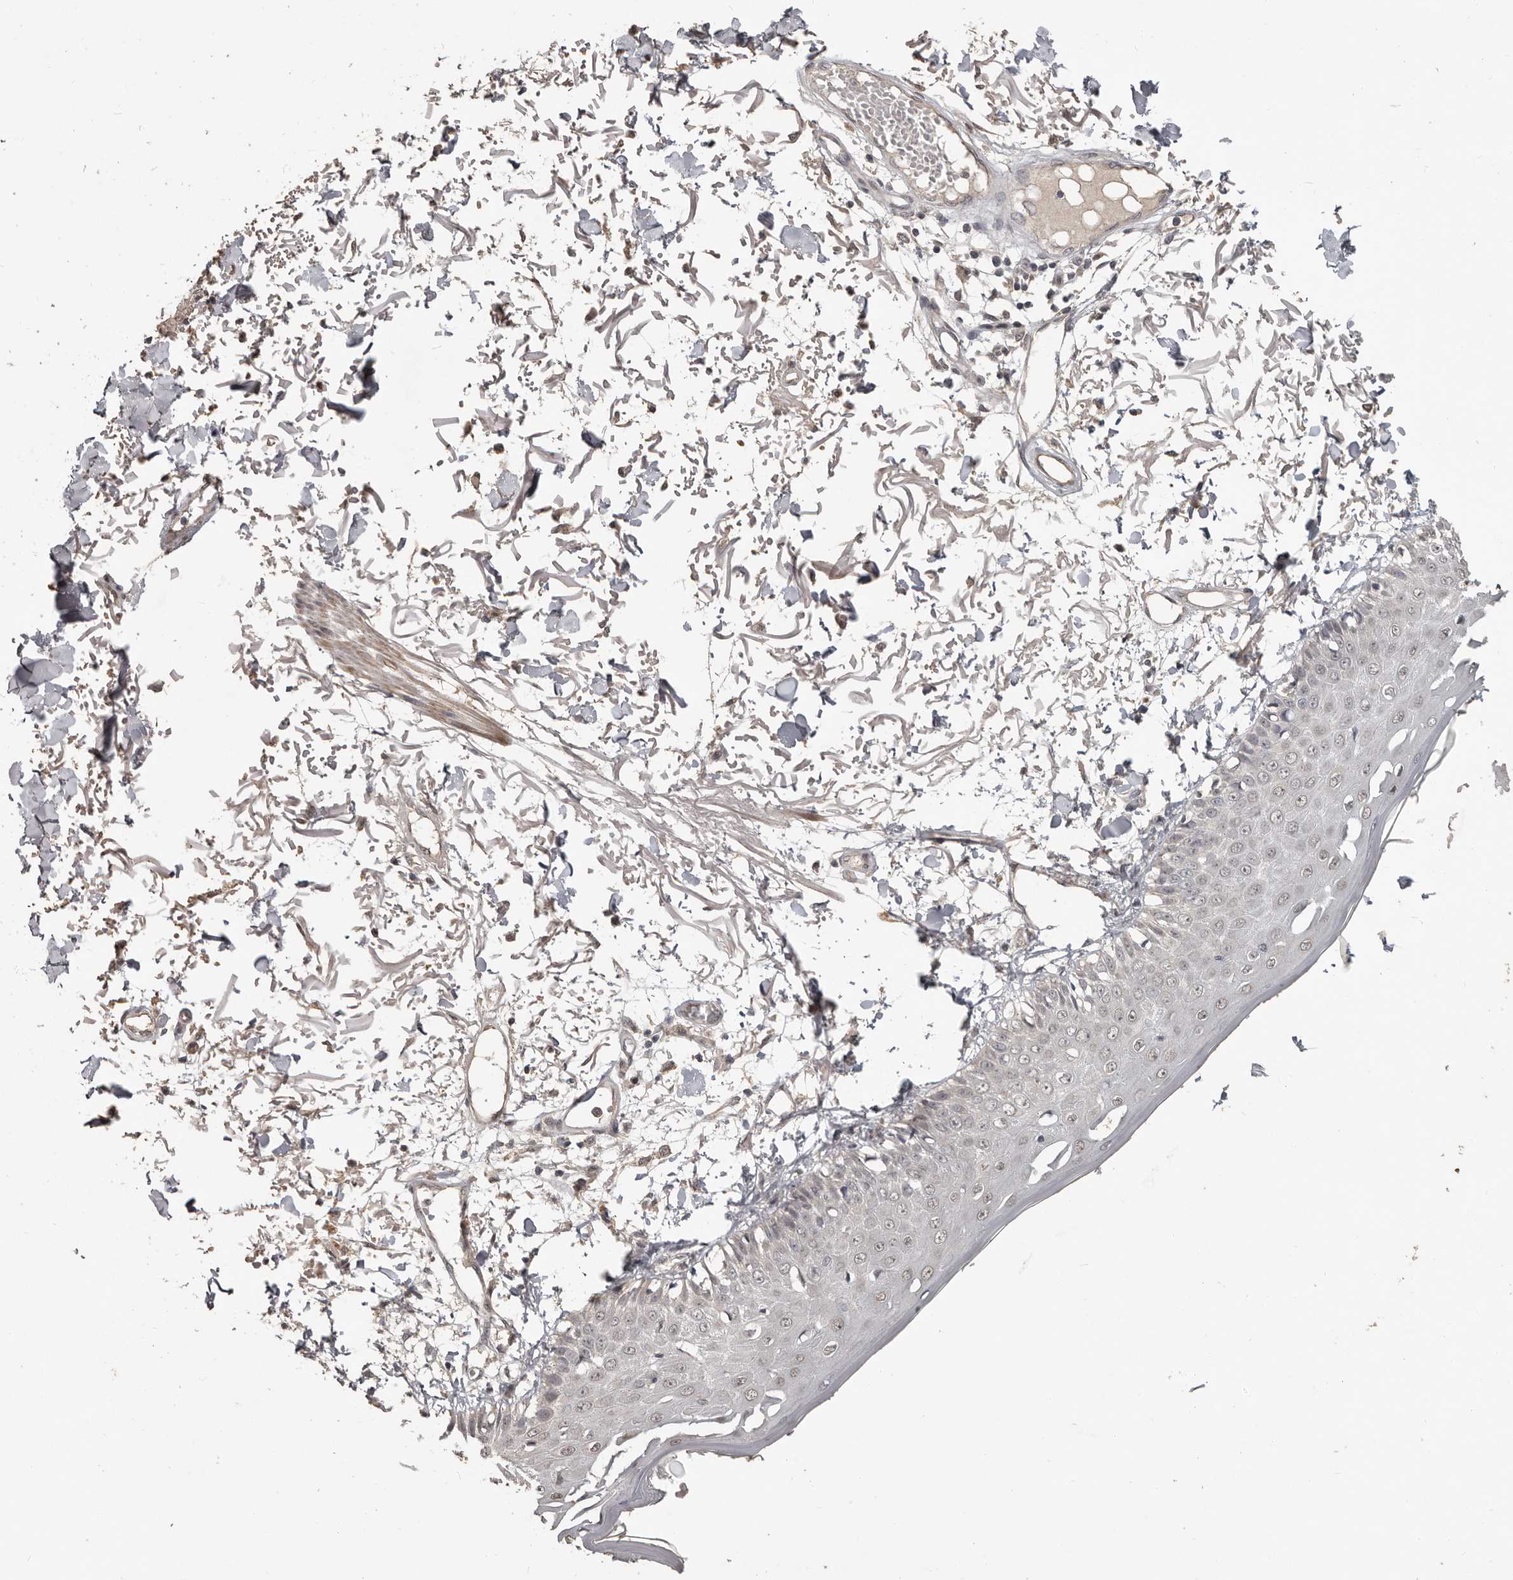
{"staining": {"intensity": "negative", "quantity": "none", "location": "none"}, "tissue": "skin", "cell_type": "Fibroblasts", "image_type": "normal", "snomed": [{"axis": "morphology", "description": "Normal tissue, NOS"}, {"axis": "morphology", "description": "Squamous cell carcinoma, NOS"}, {"axis": "topography", "description": "Skin"}, {"axis": "topography", "description": "Peripheral nerve tissue"}], "caption": "Fibroblasts show no significant protein positivity in benign skin. The staining is performed using DAB (3,3'-diaminobenzidine) brown chromogen with nuclei counter-stained in using hematoxylin.", "gene": "ZFP14", "patient": {"sex": "male", "age": 83}}